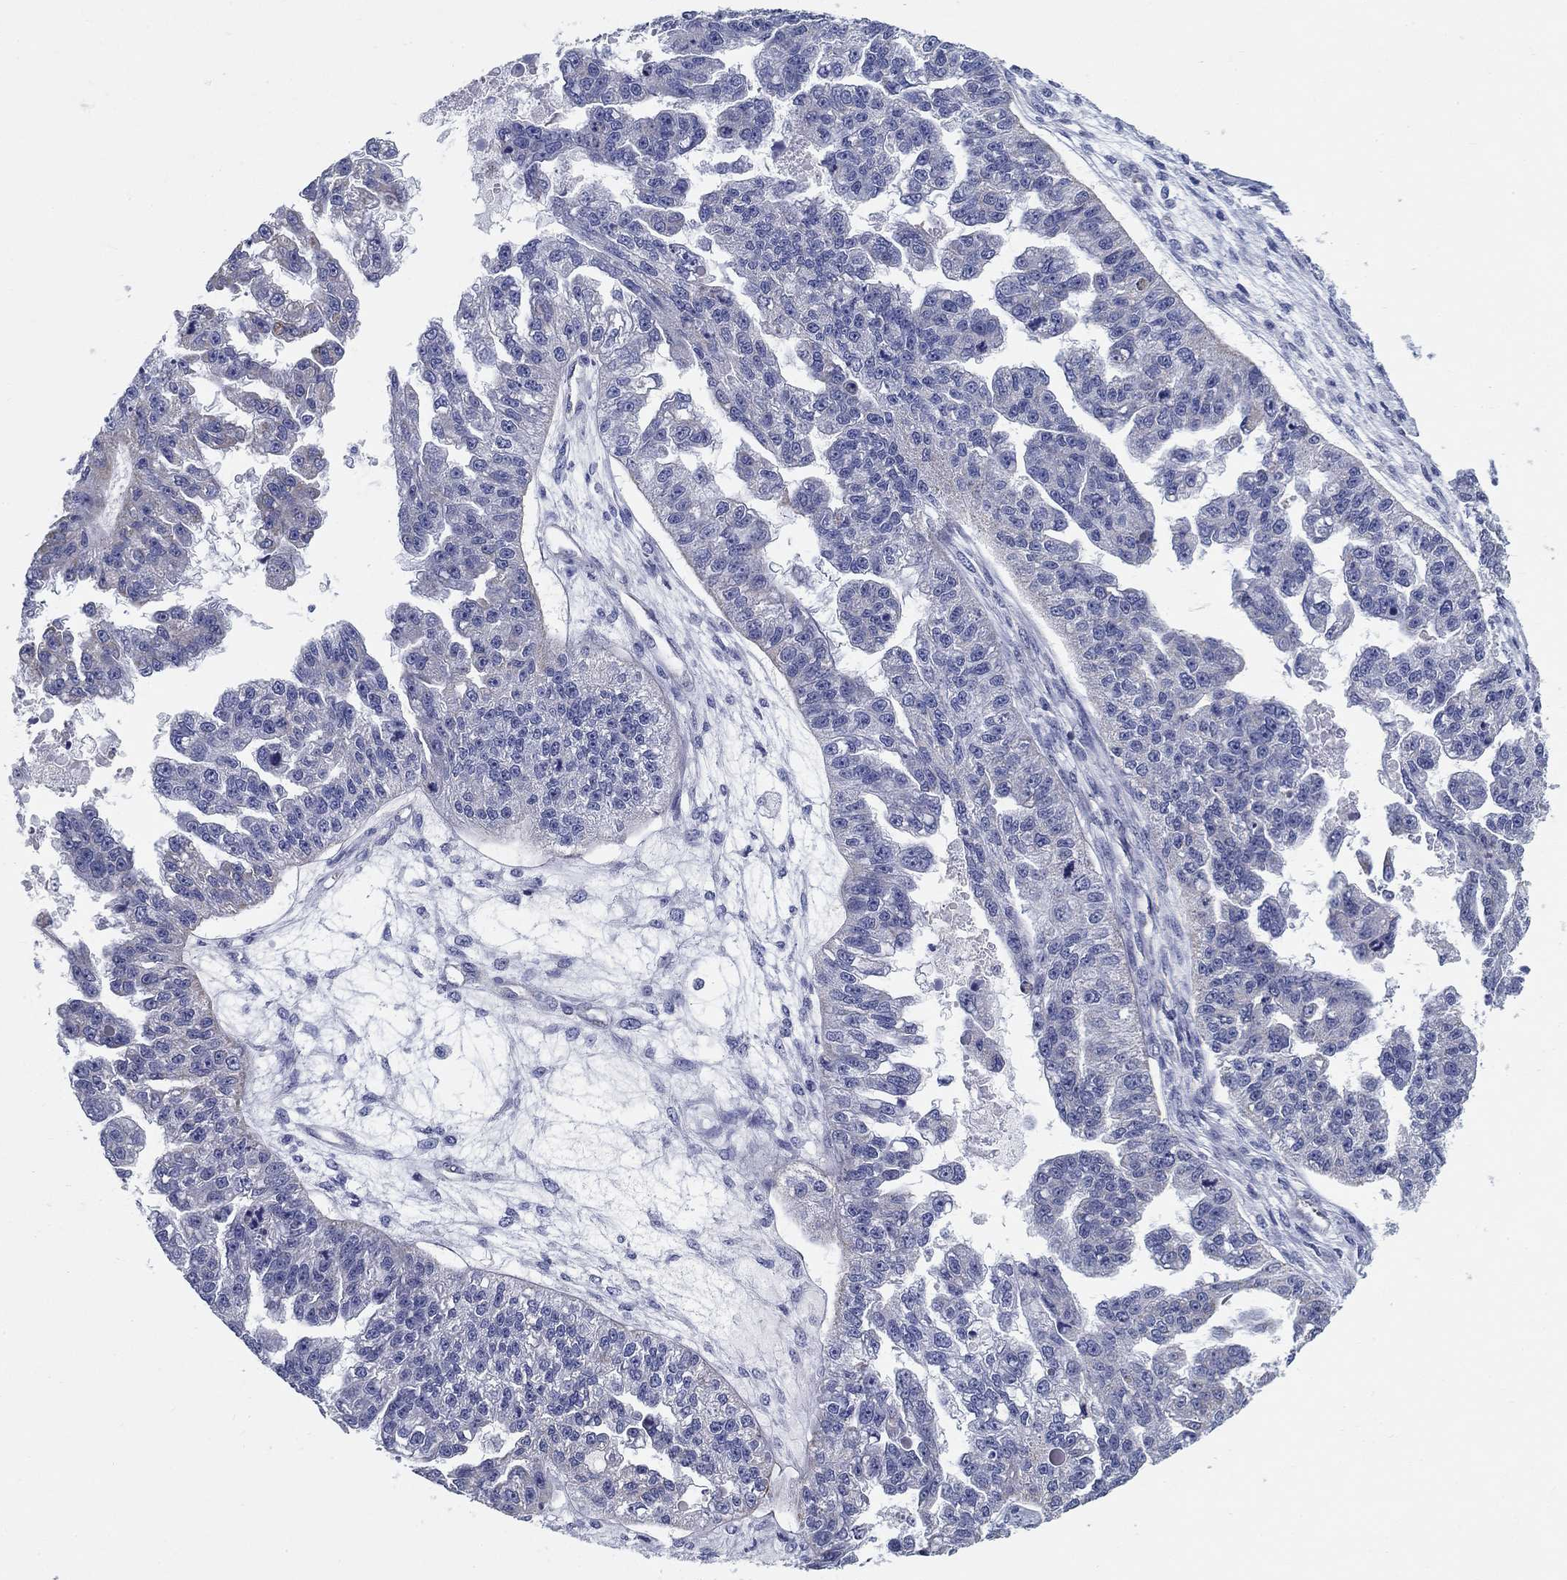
{"staining": {"intensity": "negative", "quantity": "none", "location": "none"}, "tissue": "ovarian cancer", "cell_type": "Tumor cells", "image_type": "cancer", "snomed": [{"axis": "morphology", "description": "Cystadenocarcinoma, serous, NOS"}, {"axis": "topography", "description": "Ovary"}], "caption": "The micrograph demonstrates no significant expression in tumor cells of serous cystadenocarcinoma (ovarian).", "gene": "UPB1", "patient": {"sex": "female", "age": 58}}